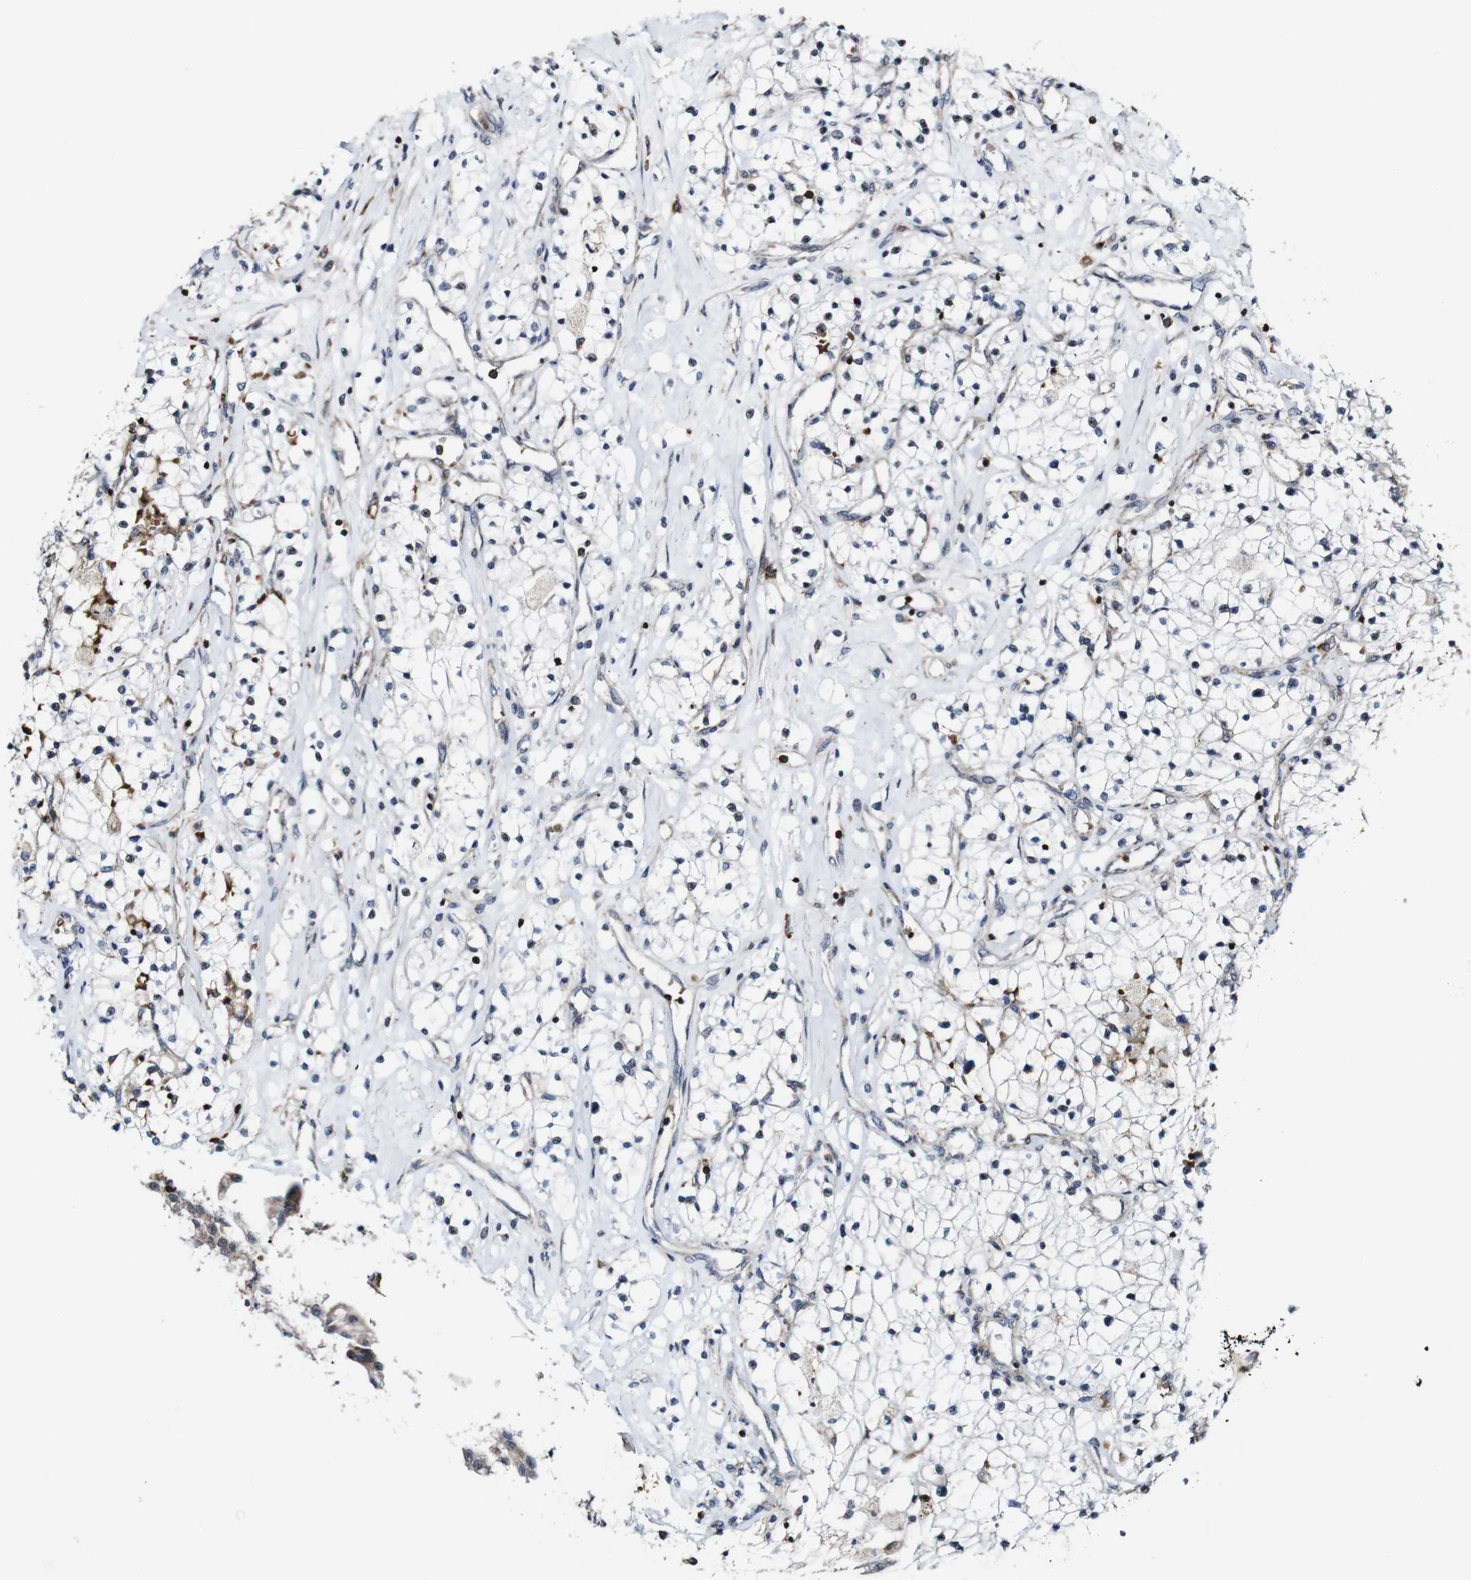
{"staining": {"intensity": "negative", "quantity": "none", "location": "none"}, "tissue": "renal cancer", "cell_type": "Tumor cells", "image_type": "cancer", "snomed": [{"axis": "morphology", "description": "Adenocarcinoma, NOS"}, {"axis": "topography", "description": "Kidney"}], "caption": "IHC micrograph of renal cancer stained for a protein (brown), which displays no positivity in tumor cells. (IHC, brightfield microscopy, high magnification).", "gene": "JAK2", "patient": {"sex": "male", "age": 68}}